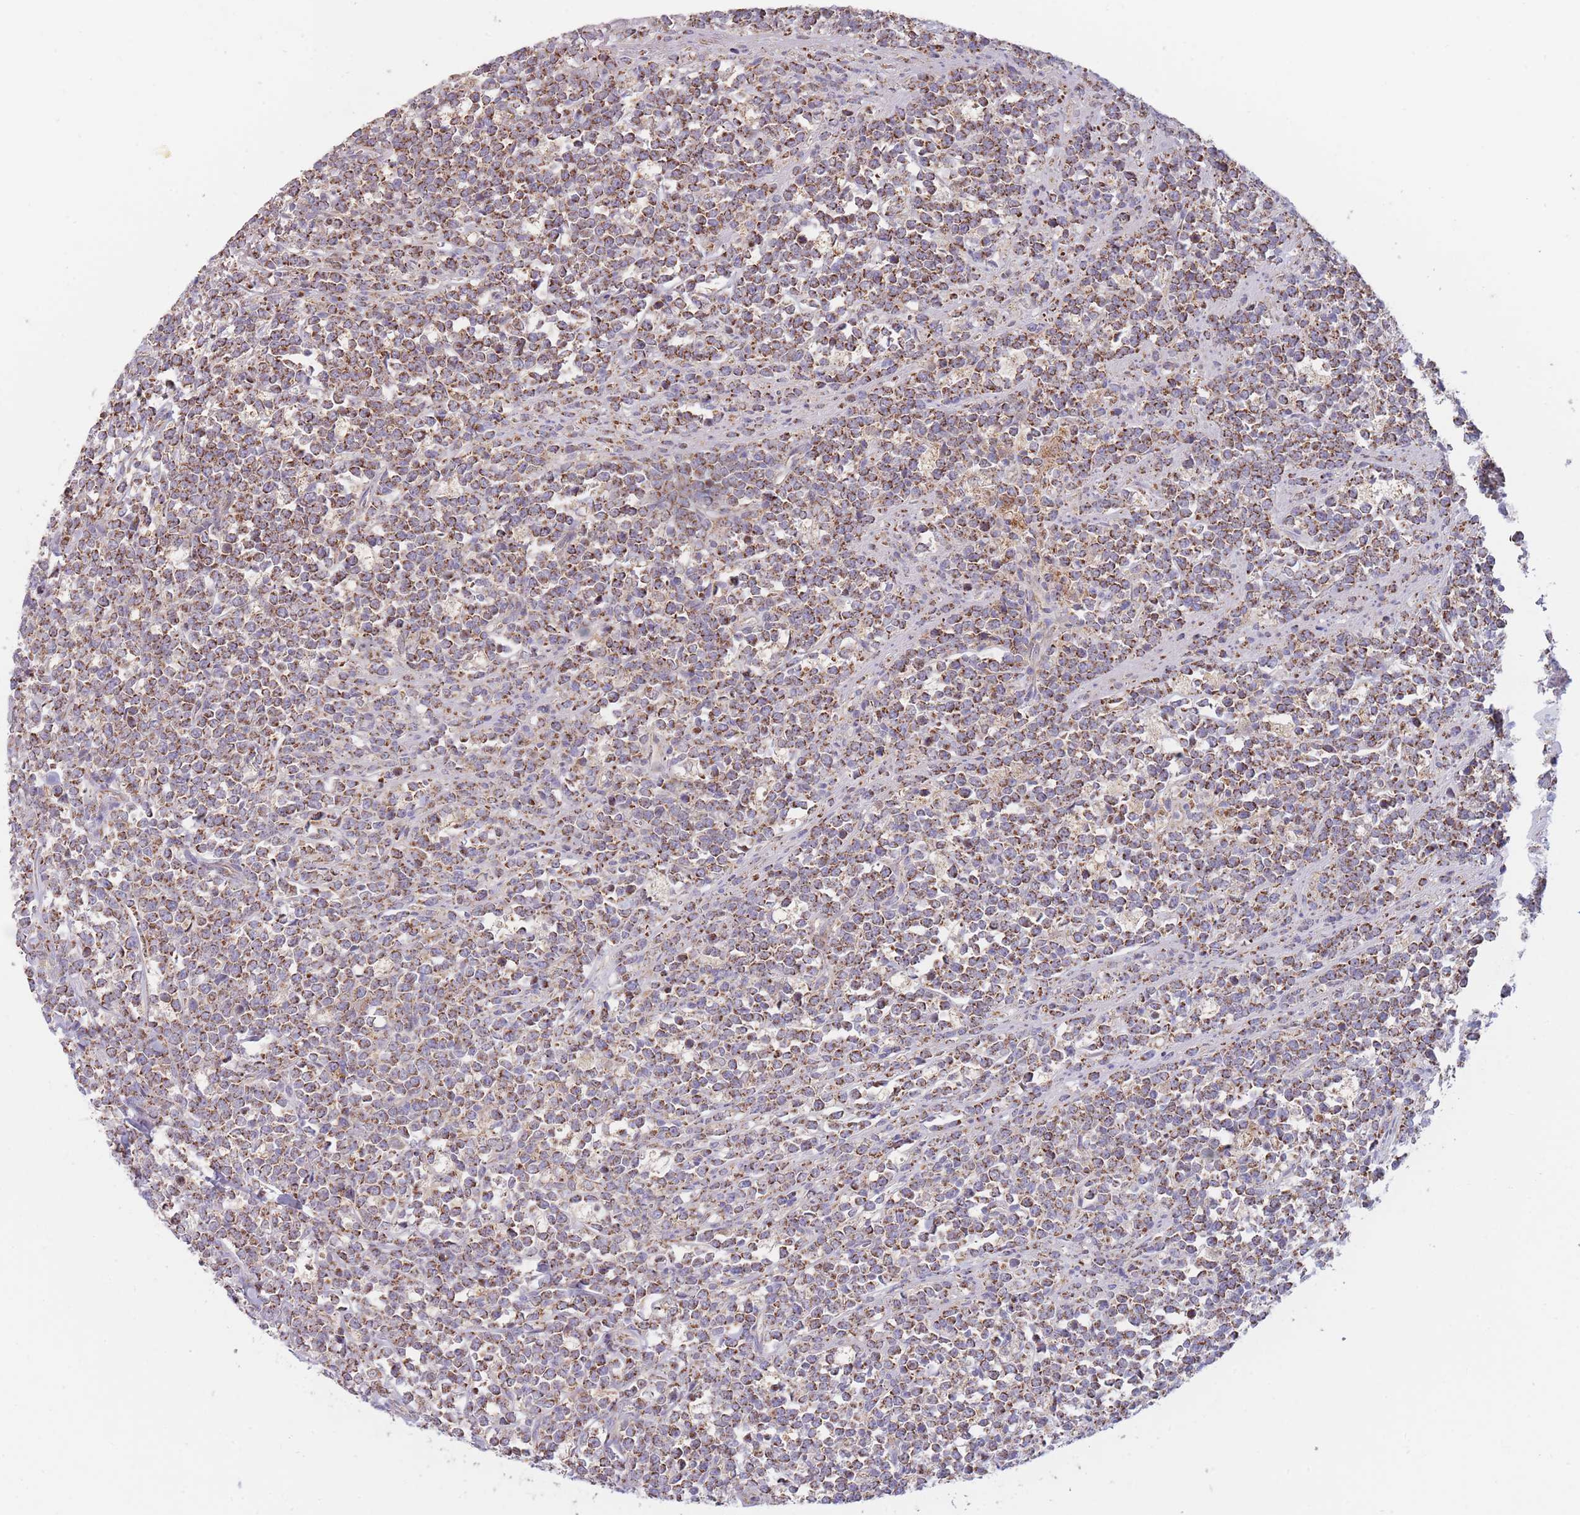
{"staining": {"intensity": "moderate", "quantity": ">75%", "location": "cytoplasmic/membranous"}, "tissue": "lymphoma", "cell_type": "Tumor cells", "image_type": "cancer", "snomed": [{"axis": "morphology", "description": "Malignant lymphoma, non-Hodgkin's type, High grade"}, {"axis": "topography", "description": "Small intestine"}, {"axis": "topography", "description": "Colon"}], "caption": "Human malignant lymphoma, non-Hodgkin's type (high-grade) stained for a protein (brown) demonstrates moderate cytoplasmic/membranous positive staining in about >75% of tumor cells.", "gene": "SLC25A42", "patient": {"sex": "male", "age": 8}}